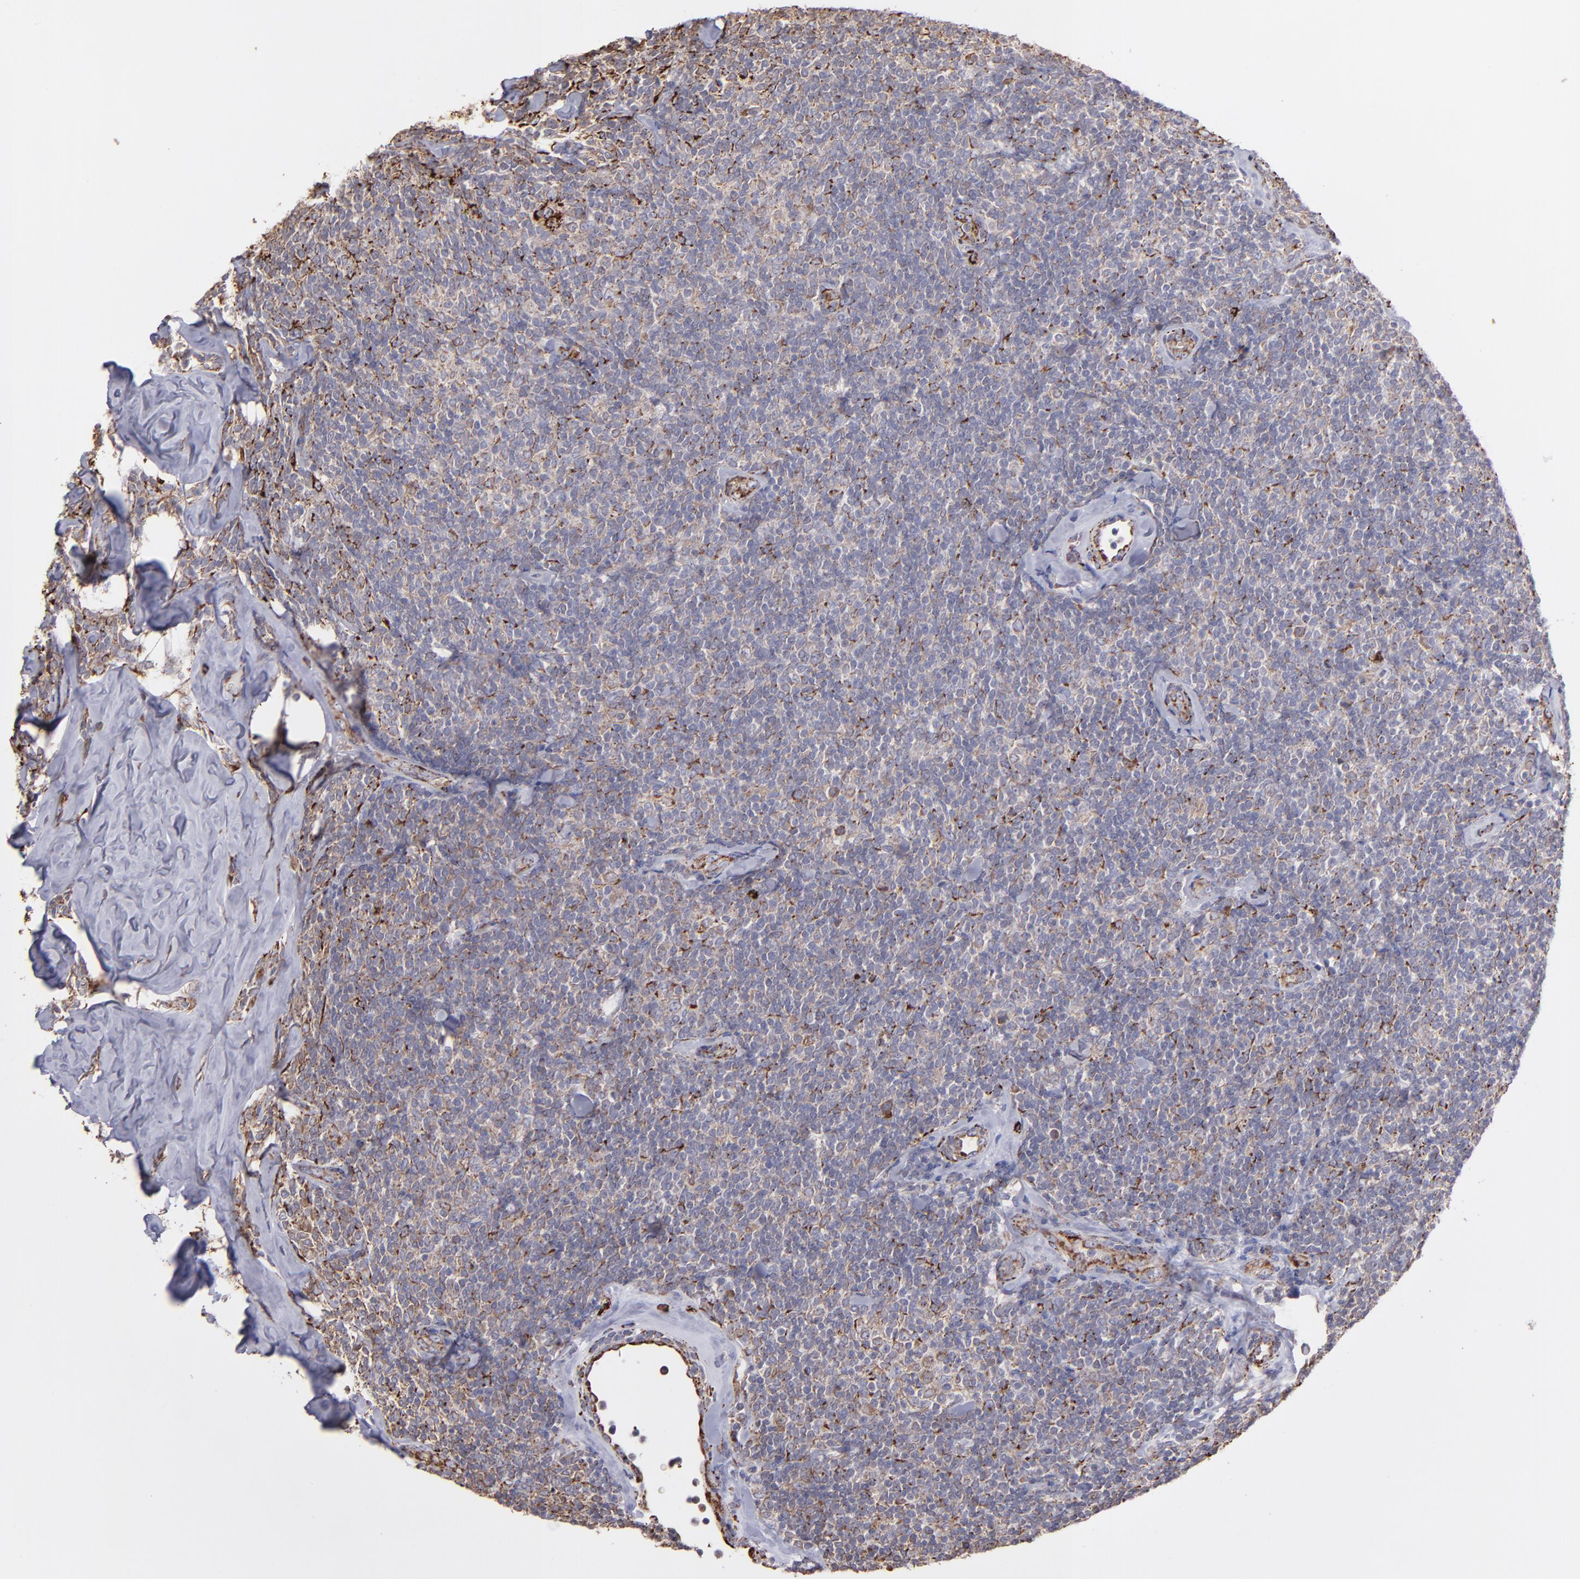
{"staining": {"intensity": "moderate", "quantity": "25%-75%", "location": "cytoplasmic/membranous"}, "tissue": "lymphoma", "cell_type": "Tumor cells", "image_type": "cancer", "snomed": [{"axis": "morphology", "description": "Malignant lymphoma, non-Hodgkin's type, Low grade"}, {"axis": "topography", "description": "Lymph node"}], "caption": "Immunohistochemistry image of neoplastic tissue: malignant lymphoma, non-Hodgkin's type (low-grade) stained using immunohistochemistry exhibits medium levels of moderate protein expression localized specifically in the cytoplasmic/membranous of tumor cells, appearing as a cytoplasmic/membranous brown color.", "gene": "MAOB", "patient": {"sex": "female", "age": 56}}